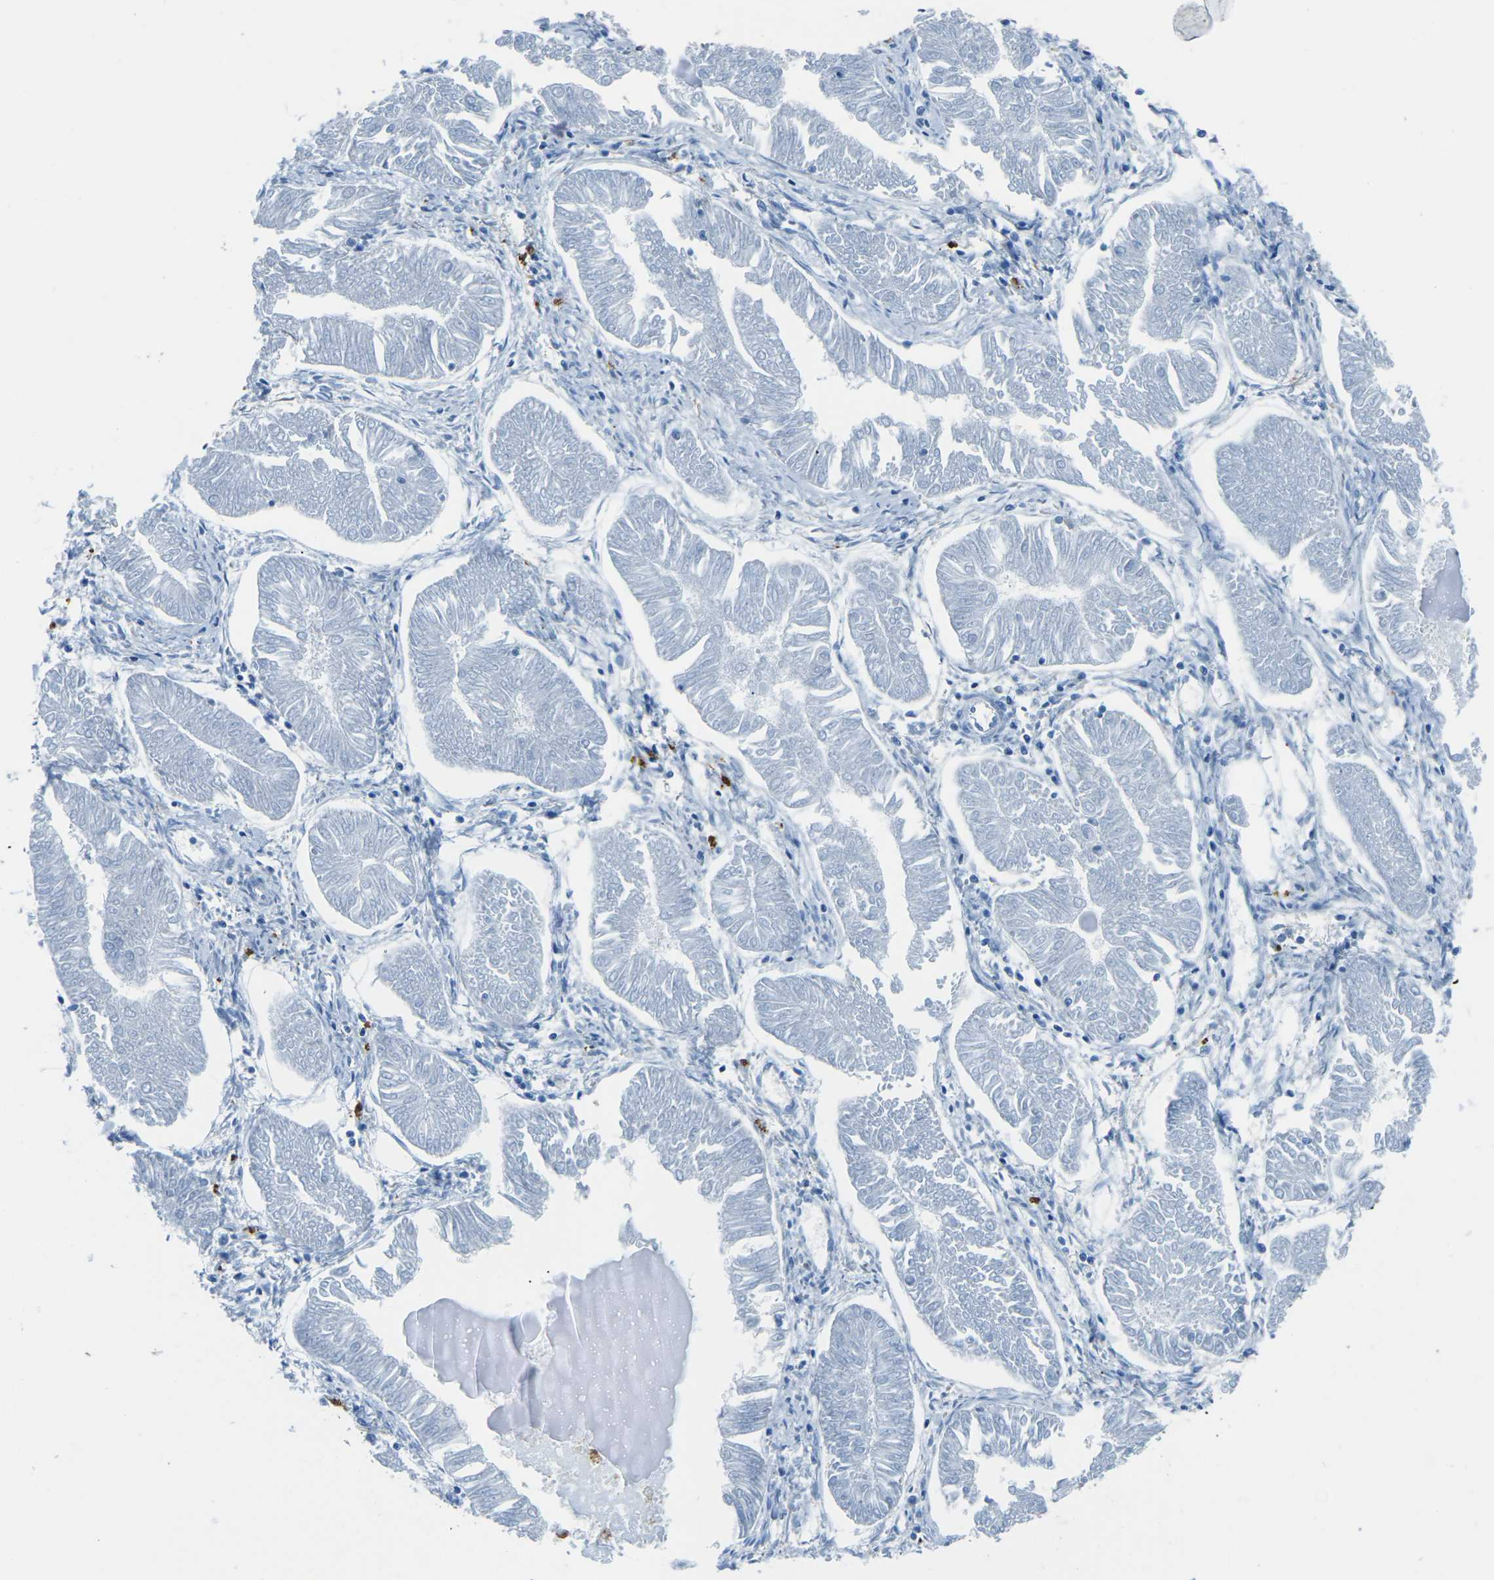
{"staining": {"intensity": "negative", "quantity": "none", "location": "none"}, "tissue": "endometrial cancer", "cell_type": "Tumor cells", "image_type": "cancer", "snomed": [{"axis": "morphology", "description": "Adenocarcinoma, NOS"}, {"axis": "topography", "description": "Endometrium"}], "caption": "Tumor cells show no significant protein expression in adenocarcinoma (endometrial). The staining is performed using DAB brown chromogen with nuclei counter-stained in using hematoxylin.", "gene": "MYH8", "patient": {"sex": "female", "age": 53}}